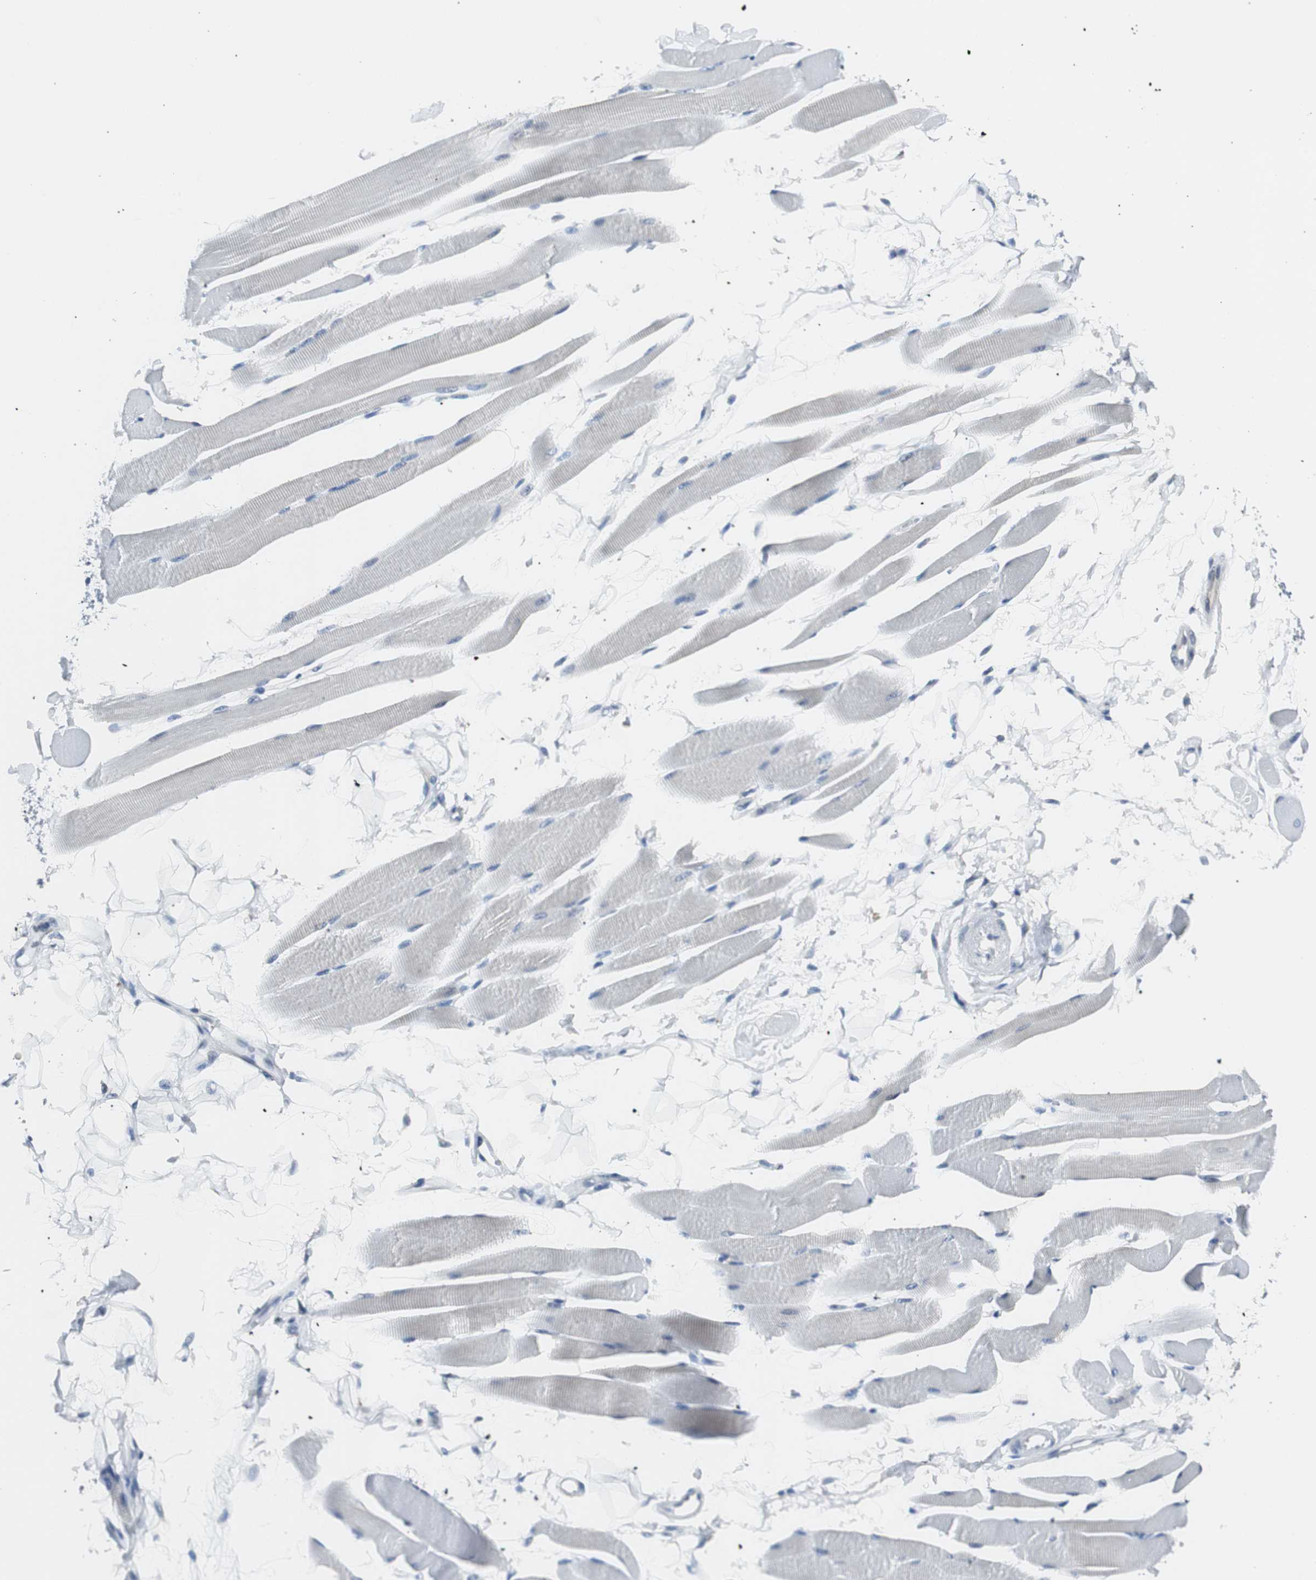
{"staining": {"intensity": "negative", "quantity": "none", "location": "none"}, "tissue": "skeletal muscle", "cell_type": "Myocytes", "image_type": "normal", "snomed": [{"axis": "morphology", "description": "Normal tissue, NOS"}, {"axis": "topography", "description": "Skeletal muscle"}, {"axis": "topography", "description": "Peripheral nerve tissue"}], "caption": "The immunohistochemistry (IHC) micrograph has no significant positivity in myocytes of skeletal muscle. (DAB immunohistochemistry, high magnification).", "gene": "SOX30", "patient": {"sex": "female", "age": 84}}